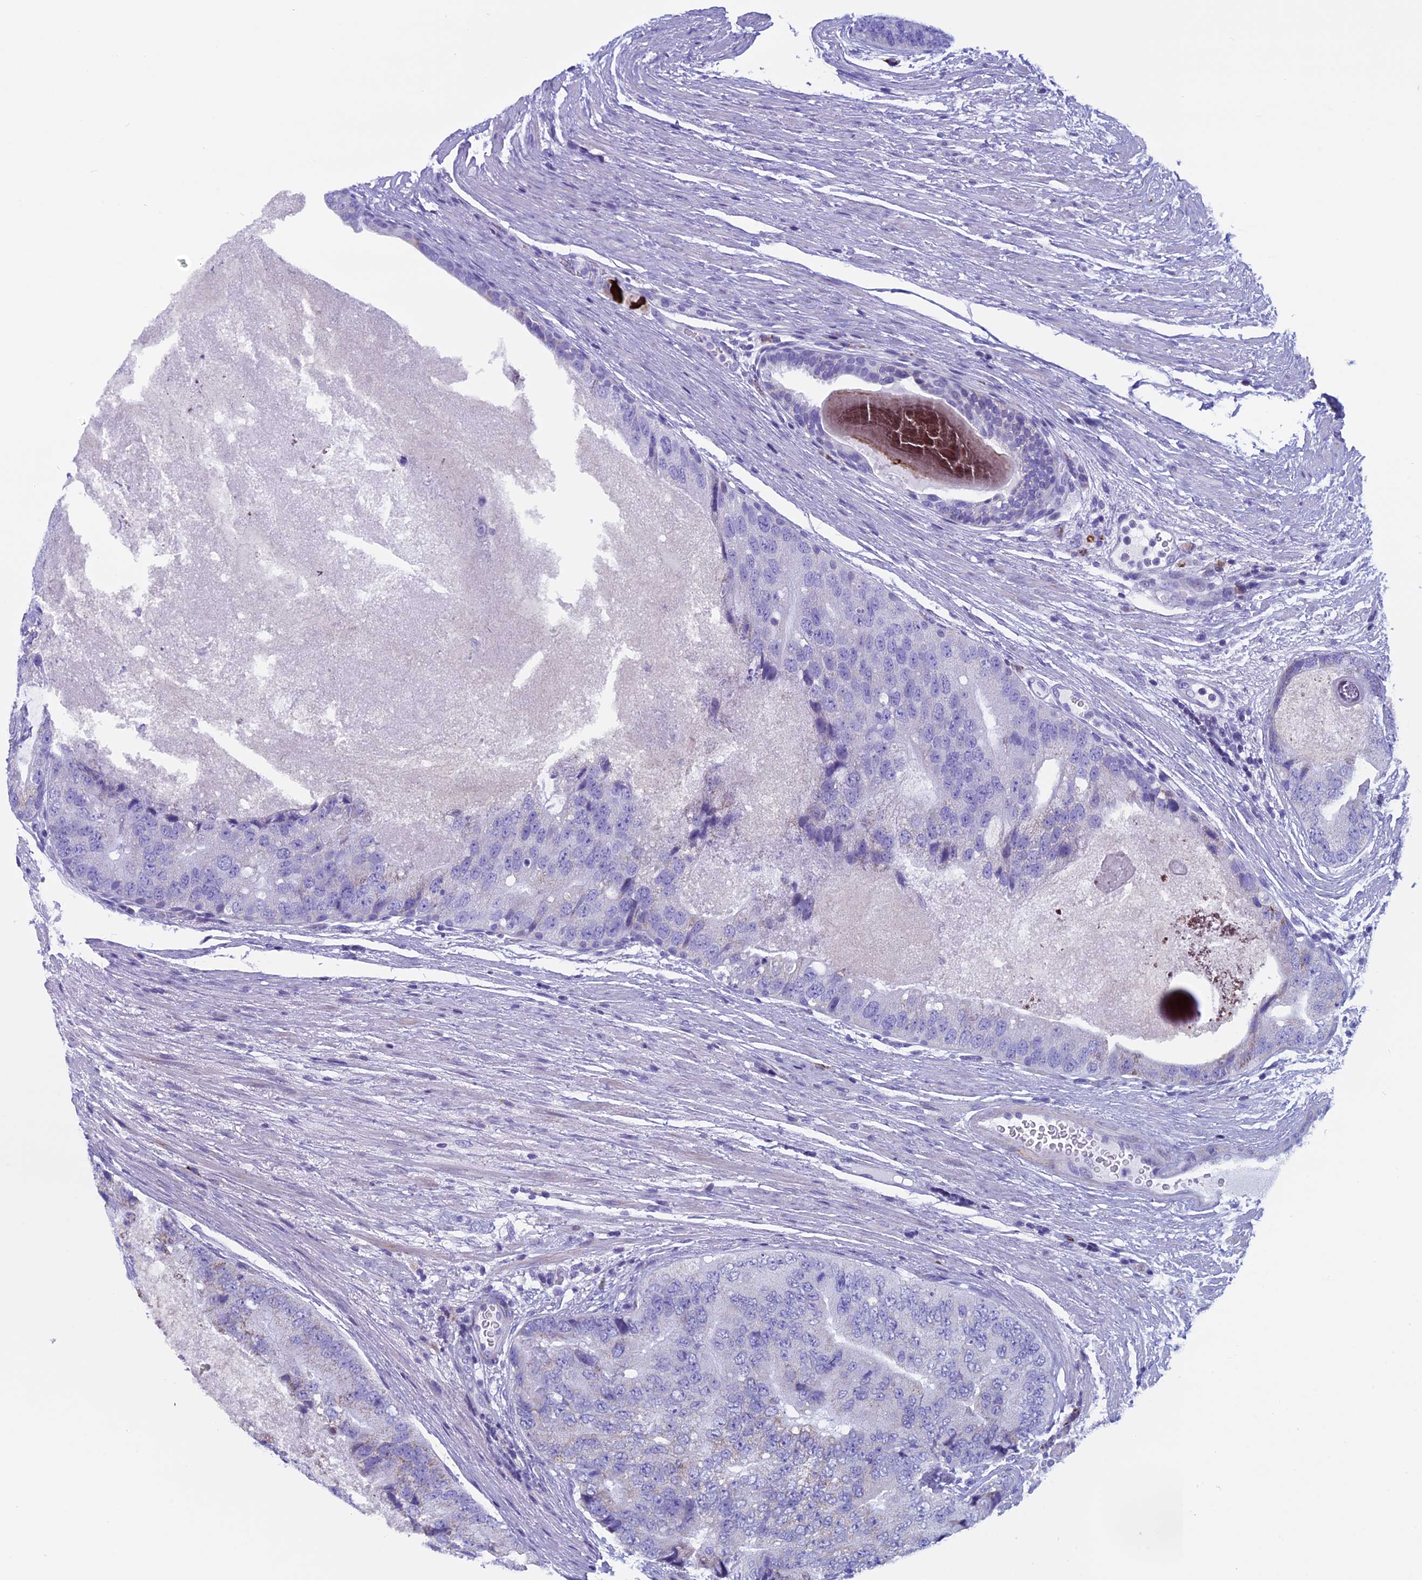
{"staining": {"intensity": "negative", "quantity": "none", "location": "none"}, "tissue": "prostate cancer", "cell_type": "Tumor cells", "image_type": "cancer", "snomed": [{"axis": "morphology", "description": "Adenocarcinoma, High grade"}, {"axis": "topography", "description": "Prostate"}], "caption": "Immunohistochemical staining of human adenocarcinoma (high-grade) (prostate) displays no significant staining in tumor cells.", "gene": "ZNF563", "patient": {"sex": "male", "age": 70}}